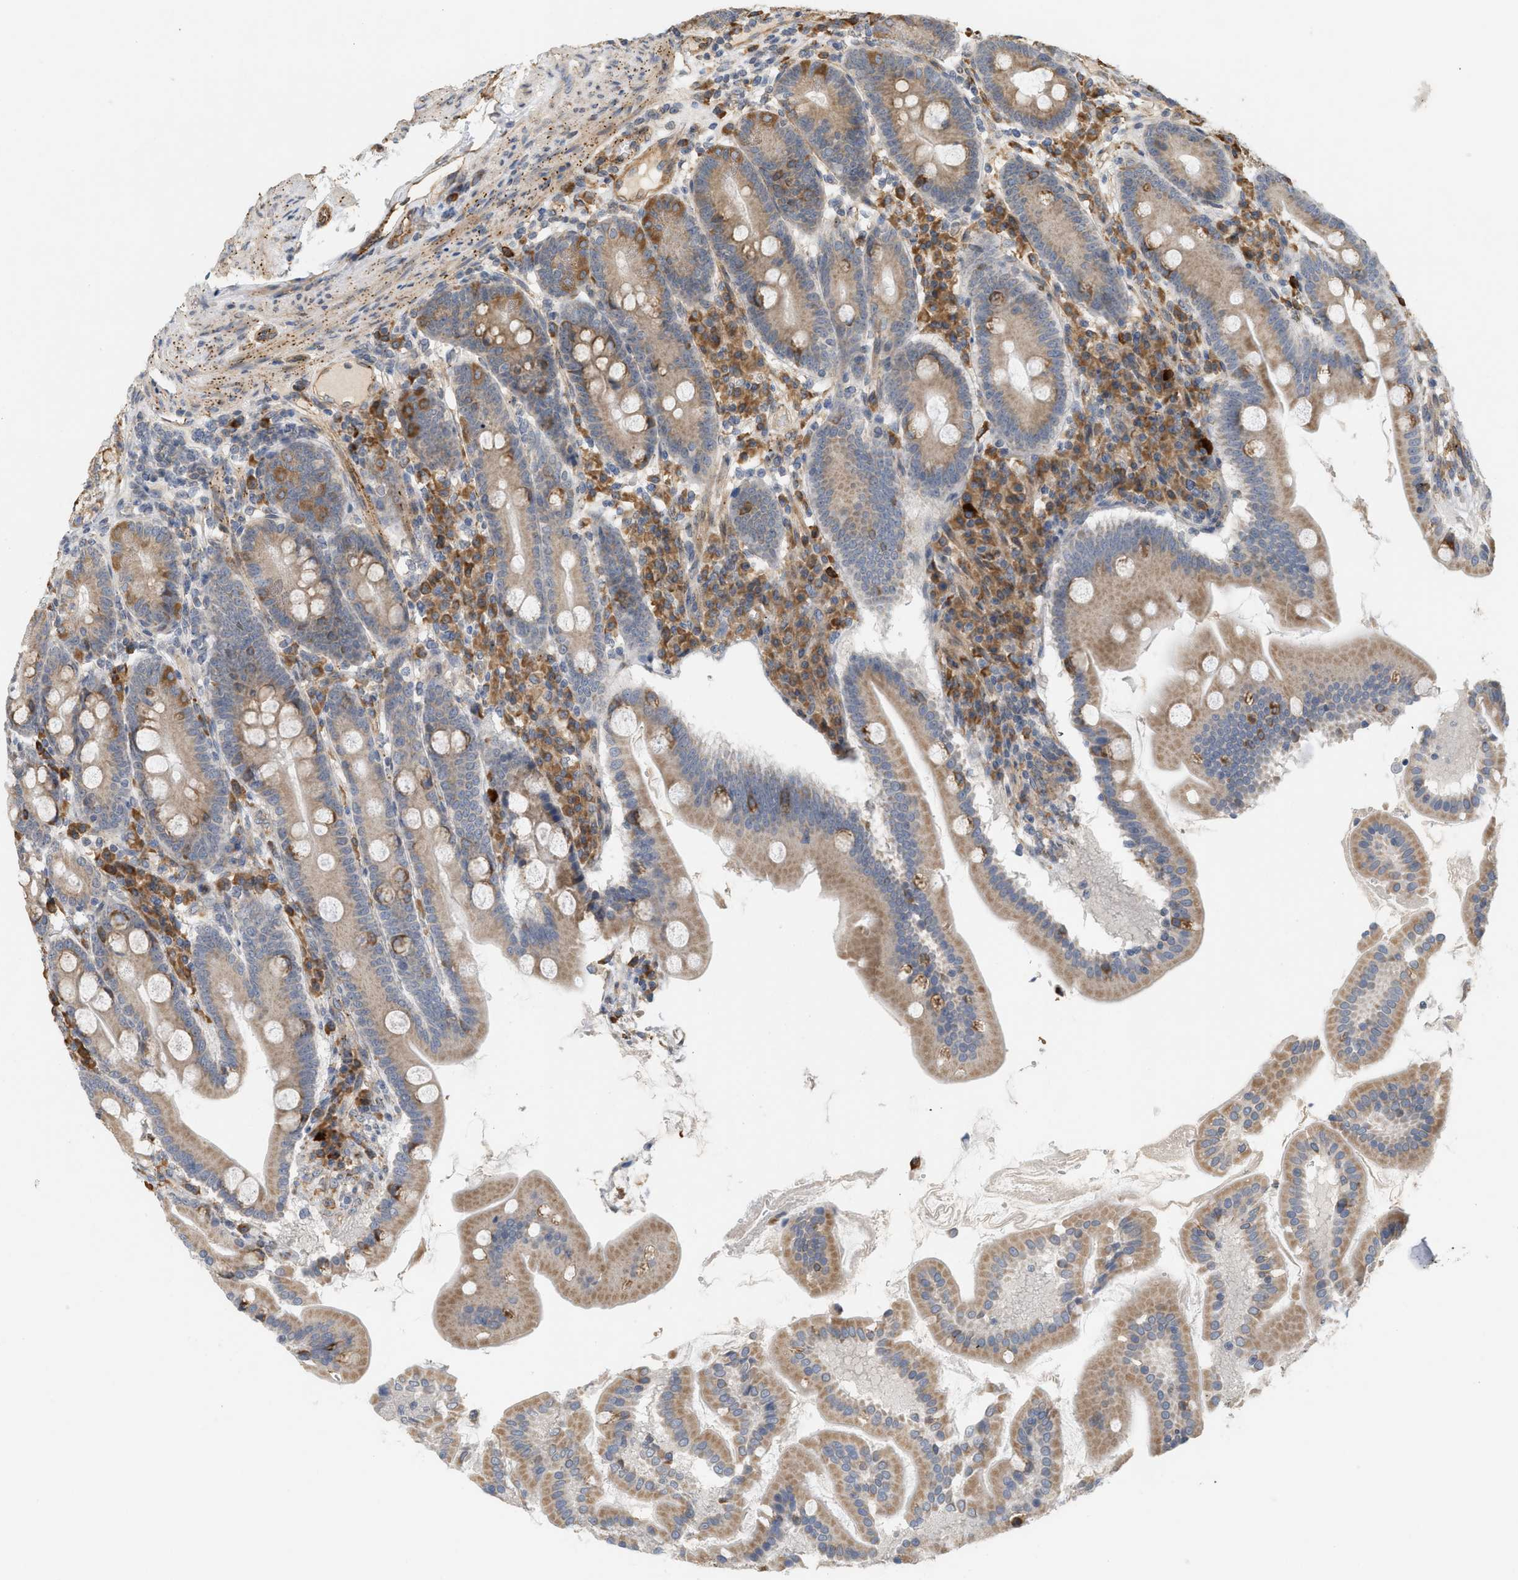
{"staining": {"intensity": "moderate", "quantity": ">75%", "location": "cytoplasmic/membranous"}, "tissue": "duodenum", "cell_type": "Glandular cells", "image_type": "normal", "snomed": [{"axis": "morphology", "description": "Normal tissue, NOS"}, {"axis": "topography", "description": "Duodenum"}], "caption": "Protein expression analysis of unremarkable duodenum reveals moderate cytoplasmic/membranous staining in about >75% of glandular cells. The protein of interest is shown in brown color, while the nuclei are stained blue.", "gene": "SVOP", "patient": {"sex": "male", "age": 50}}